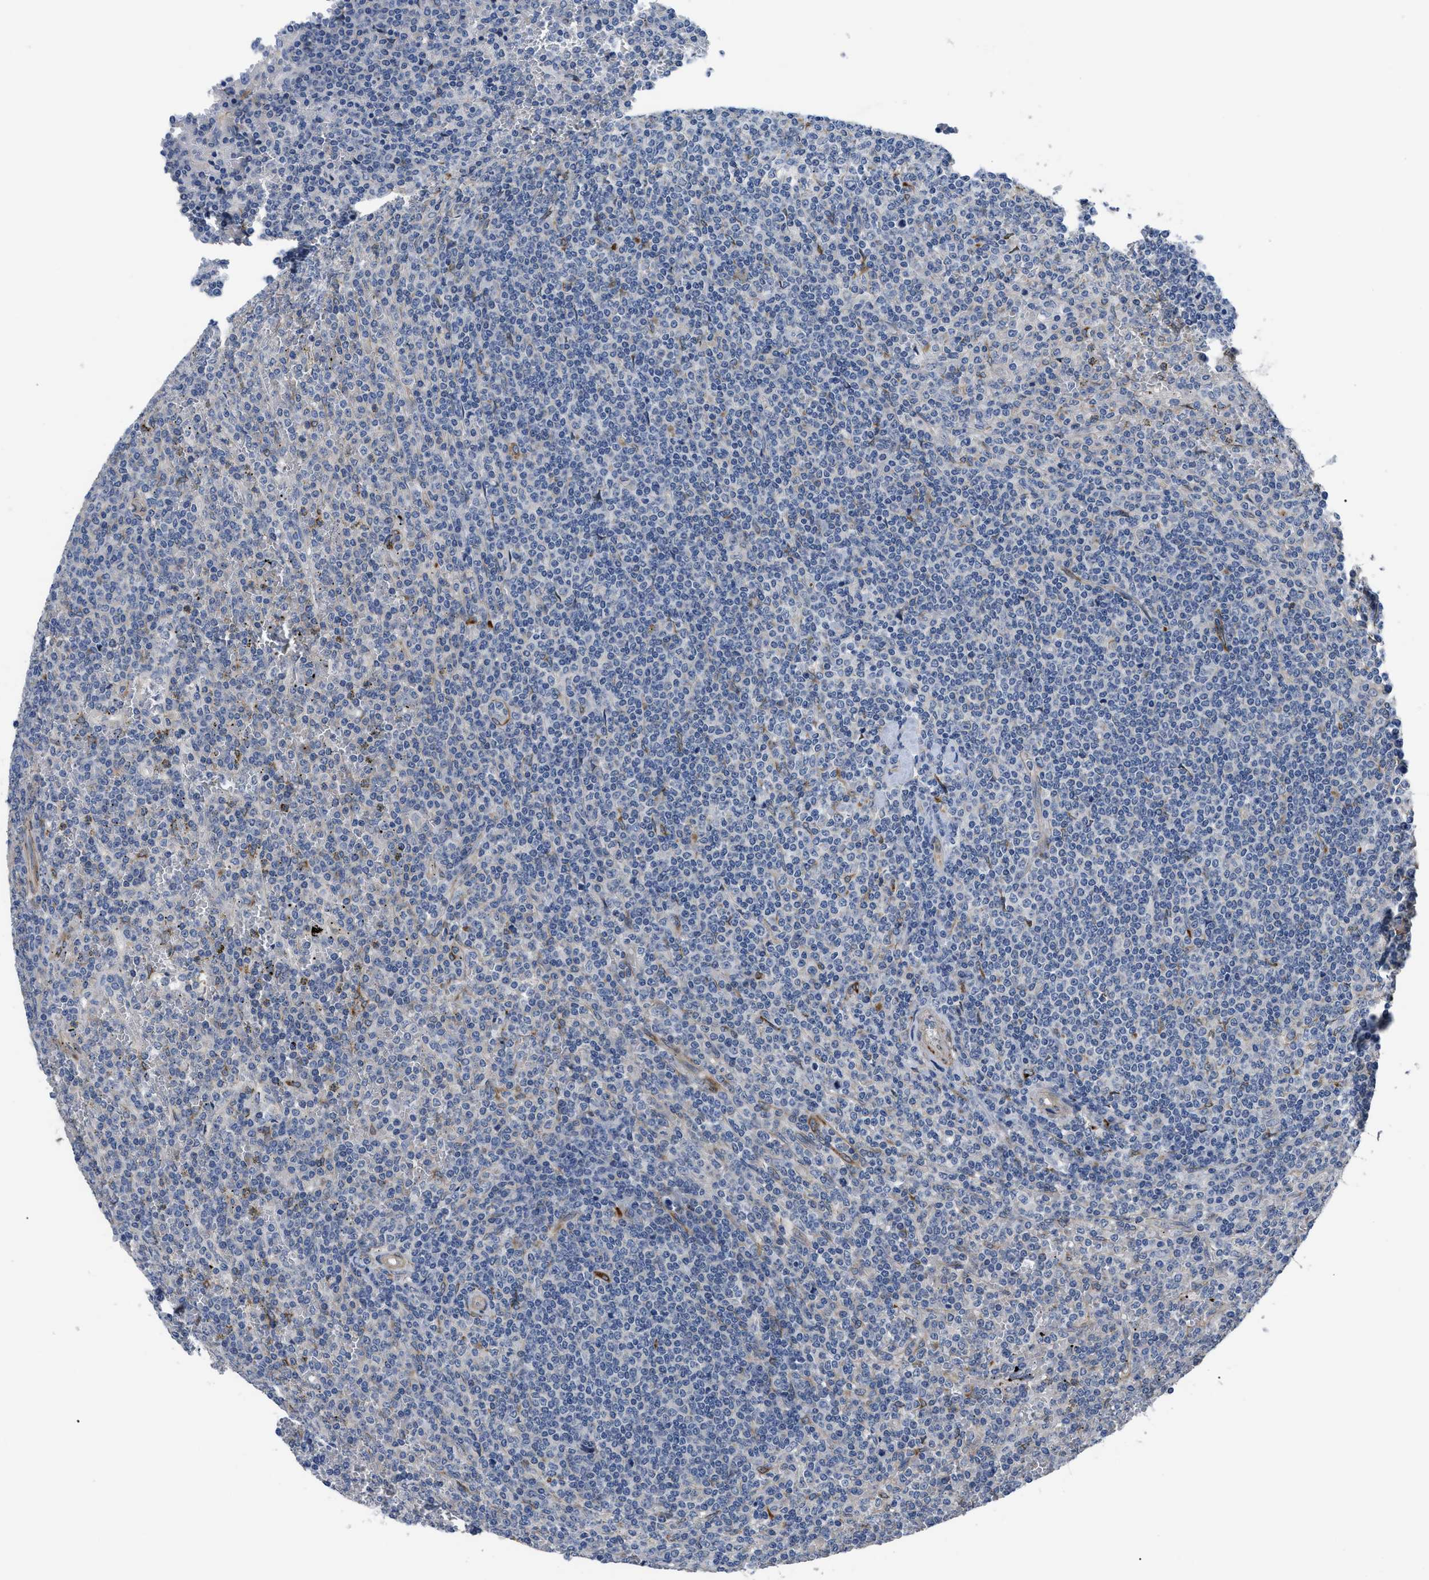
{"staining": {"intensity": "negative", "quantity": "none", "location": "none"}, "tissue": "lymphoma", "cell_type": "Tumor cells", "image_type": "cancer", "snomed": [{"axis": "morphology", "description": "Malignant lymphoma, non-Hodgkin's type, Low grade"}, {"axis": "topography", "description": "Spleen"}], "caption": "This is an immunohistochemistry micrograph of human lymphoma. There is no positivity in tumor cells.", "gene": "SQLE", "patient": {"sex": "female", "age": 19}}